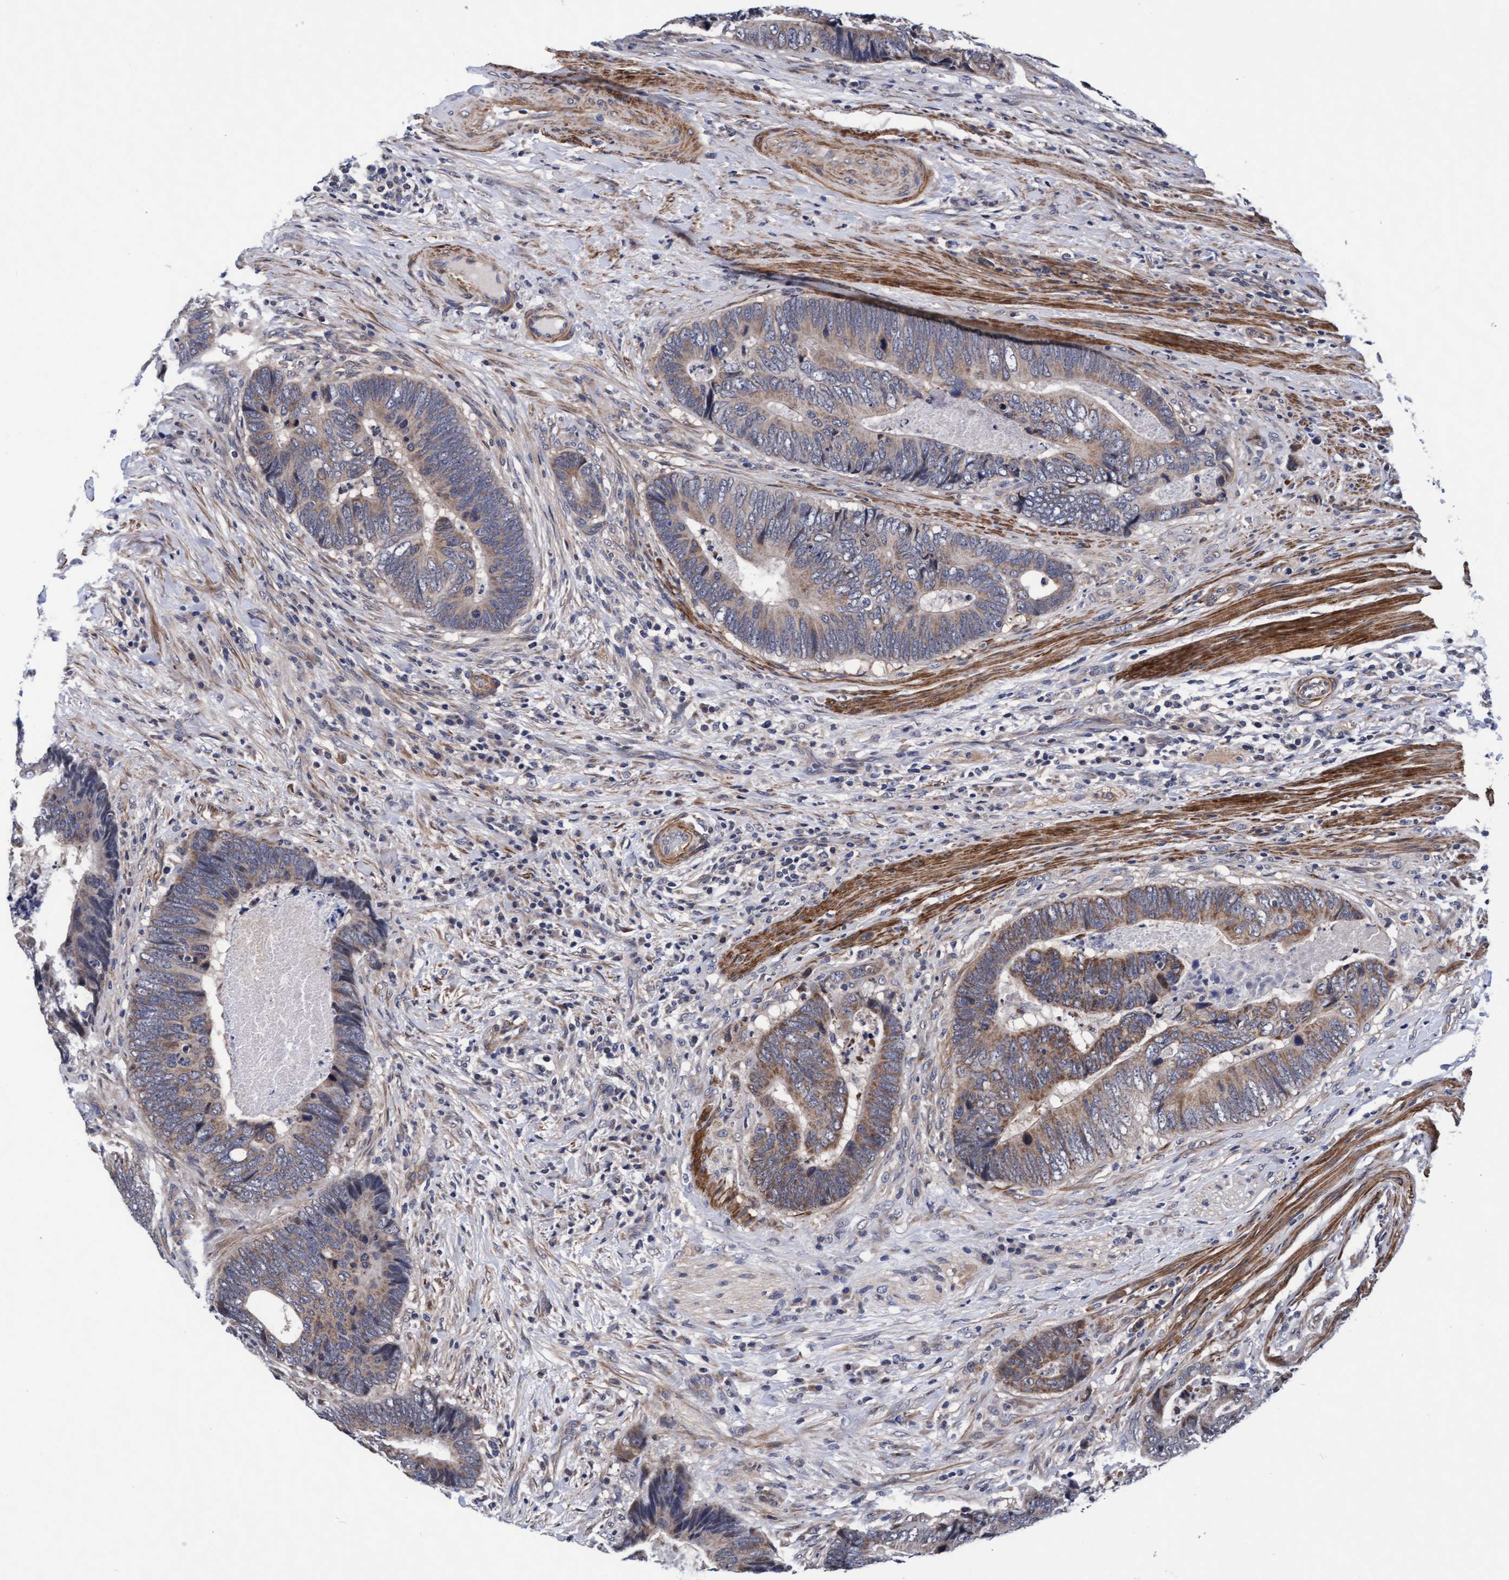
{"staining": {"intensity": "moderate", "quantity": ">75%", "location": "cytoplasmic/membranous"}, "tissue": "colorectal cancer", "cell_type": "Tumor cells", "image_type": "cancer", "snomed": [{"axis": "morphology", "description": "Adenocarcinoma, NOS"}, {"axis": "topography", "description": "Colon"}], "caption": "Human colorectal adenocarcinoma stained with a brown dye demonstrates moderate cytoplasmic/membranous positive expression in approximately >75% of tumor cells.", "gene": "EFCAB13", "patient": {"sex": "male", "age": 56}}